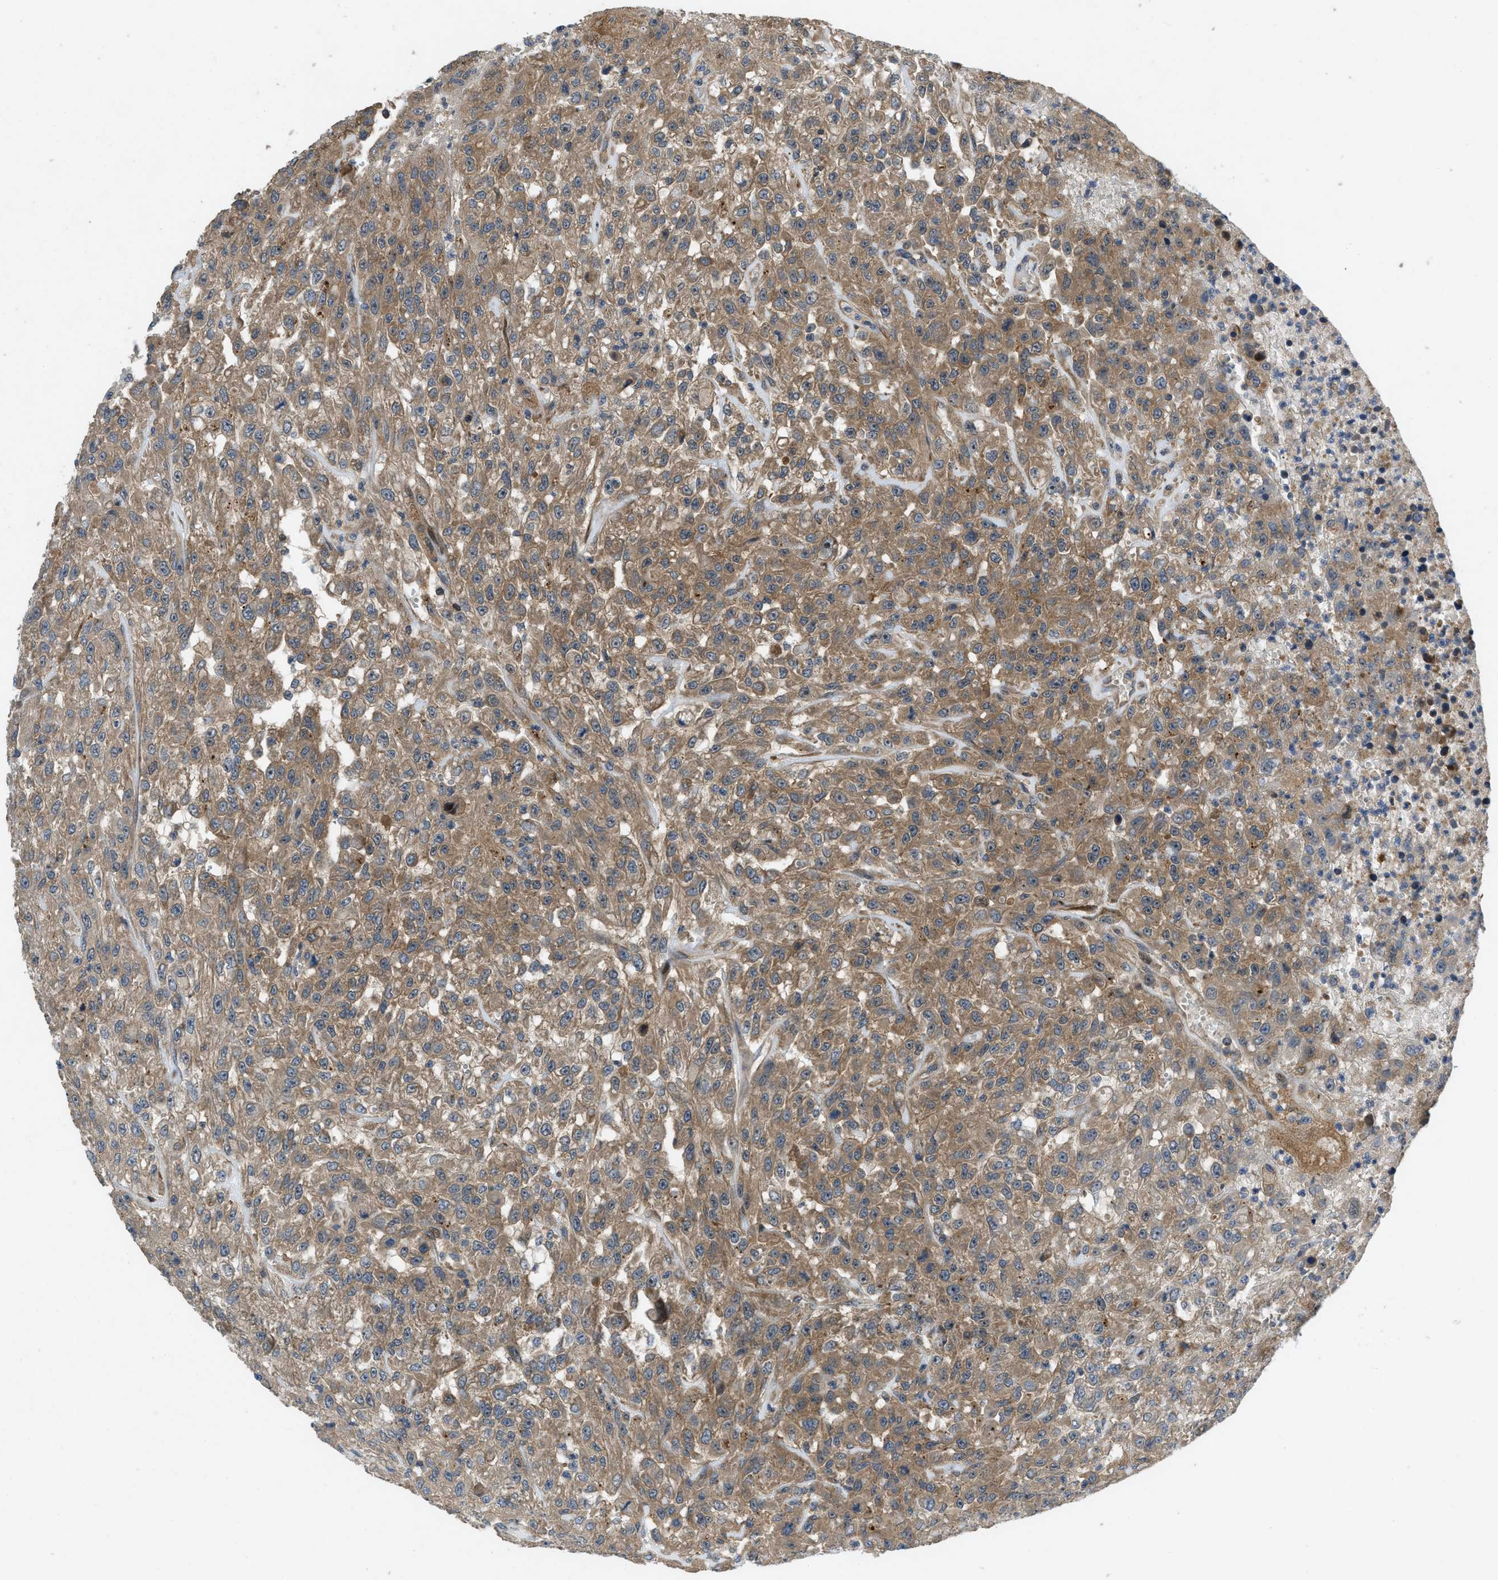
{"staining": {"intensity": "moderate", "quantity": "25%-75%", "location": "cytoplasmic/membranous"}, "tissue": "urothelial cancer", "cell_type": "Tumor cells", "image_type": "cancer", "snomed": [{"axis": "morphology", "description": "Urothelial carcinoma, High grade"}, {"axis": "topography", "description": "Urinary bladder"}], "caption": "Moderate cytoplasmic/membranous protein staining is identified in about 25%-75% of tumor cells in urothelial carcinoma (high-grade). (DAB IHC with brightfield microscopy, high magnification).", "gene": "CNNM3", "patient": {"sex": "male", "age": 46}}